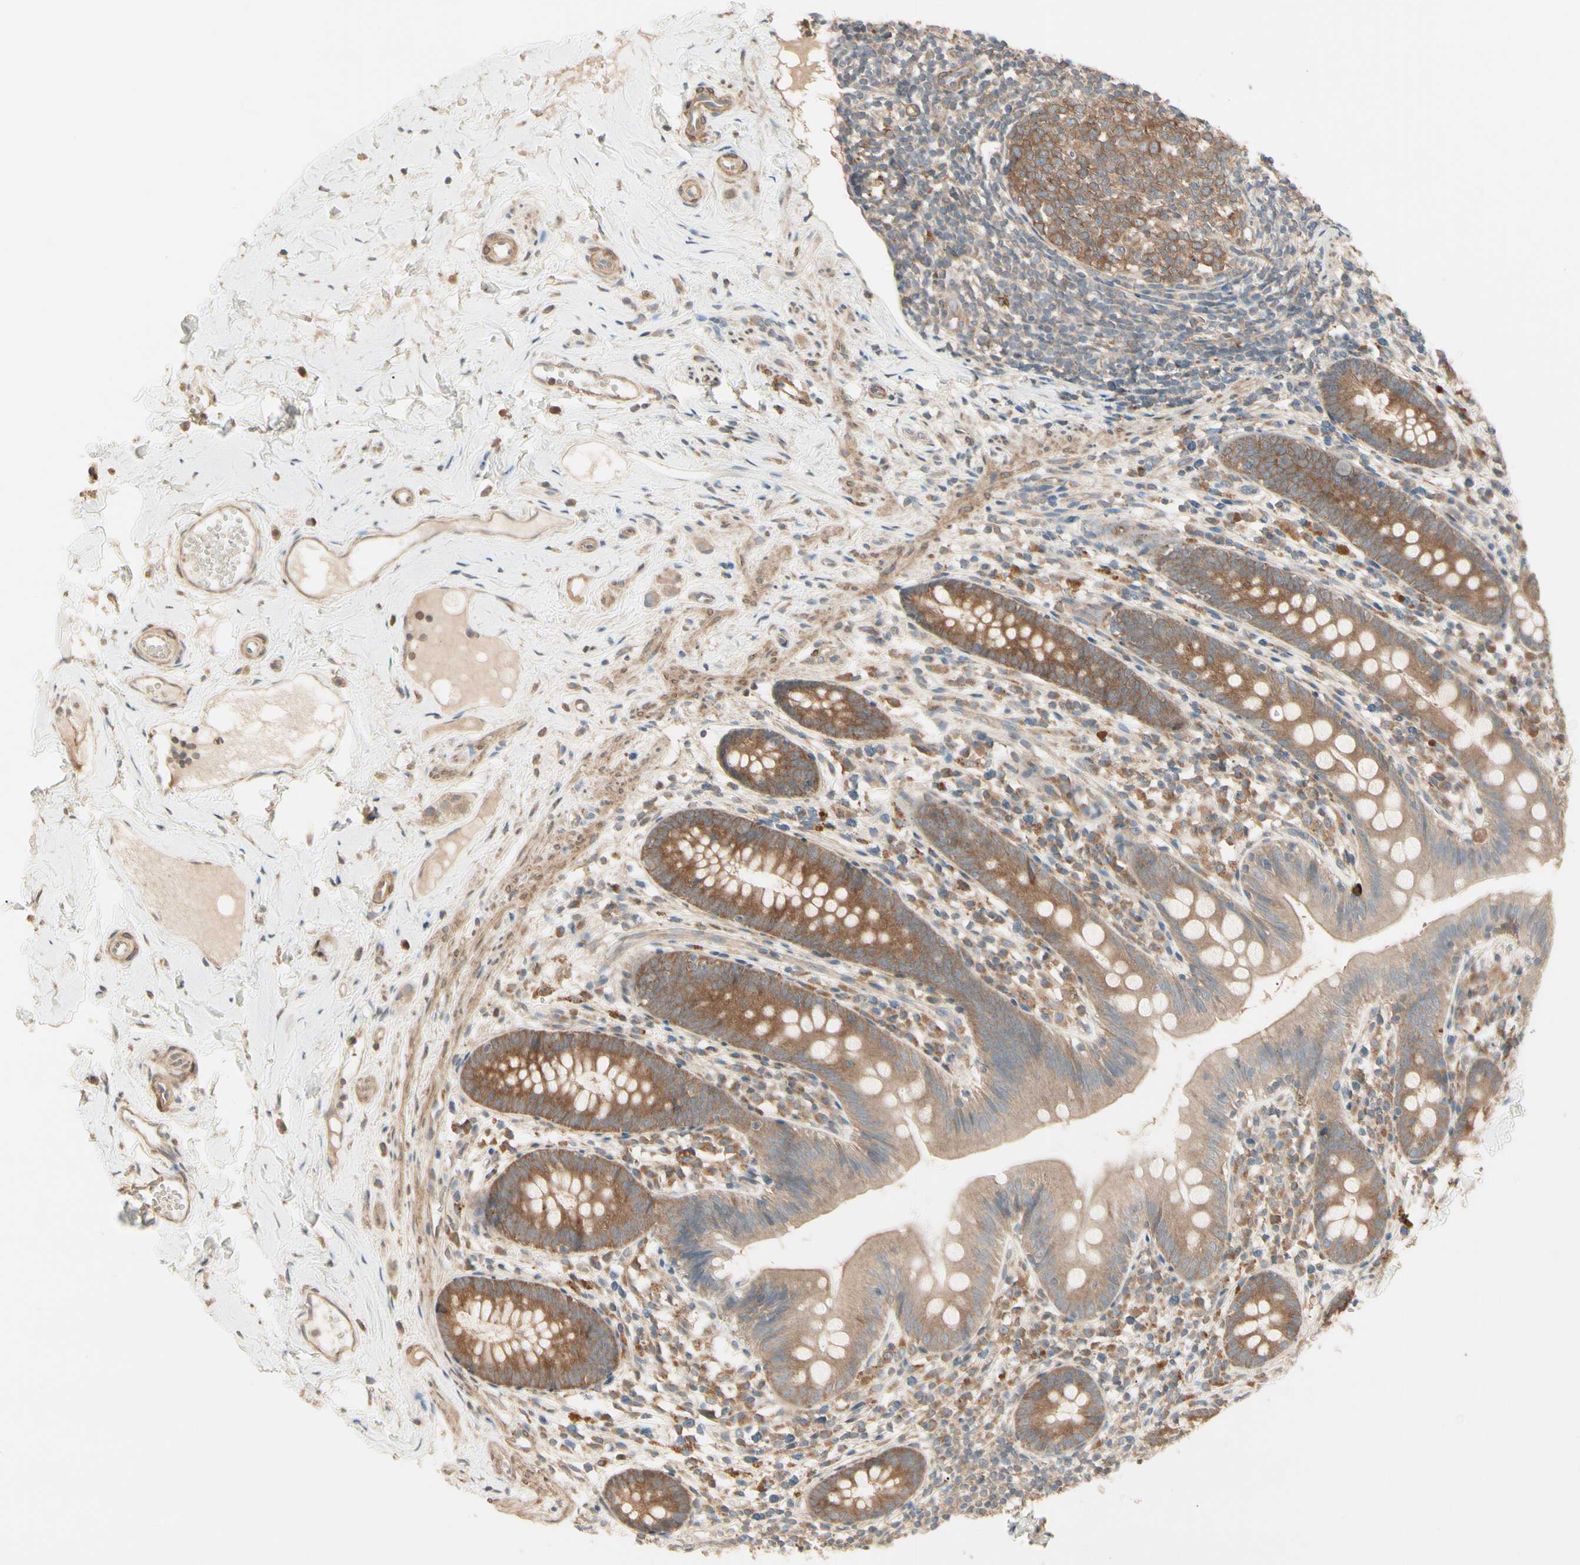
{"staining": {"intensity": "moderate", "quantity": ">75%", "location": "cytoplasmic/membranous"}, "tissue": "appendix", "cell_type": "Glandular cells", "image_type": "normal", "snomed": [{"axis": "morphology", "description": "Normal tissue, NOS"}, {"axis": "topography", "description": "Appendix"}], "caption": "This photomicrograph demonstrates immunohistochemistry staining of unremarkable human appendix, with medium moderate cytoplasmic/membranous staining in approximately >75% of glandular cells.", "gene": "IRAG1", "patient": {"sex": "male", "age": 52}}